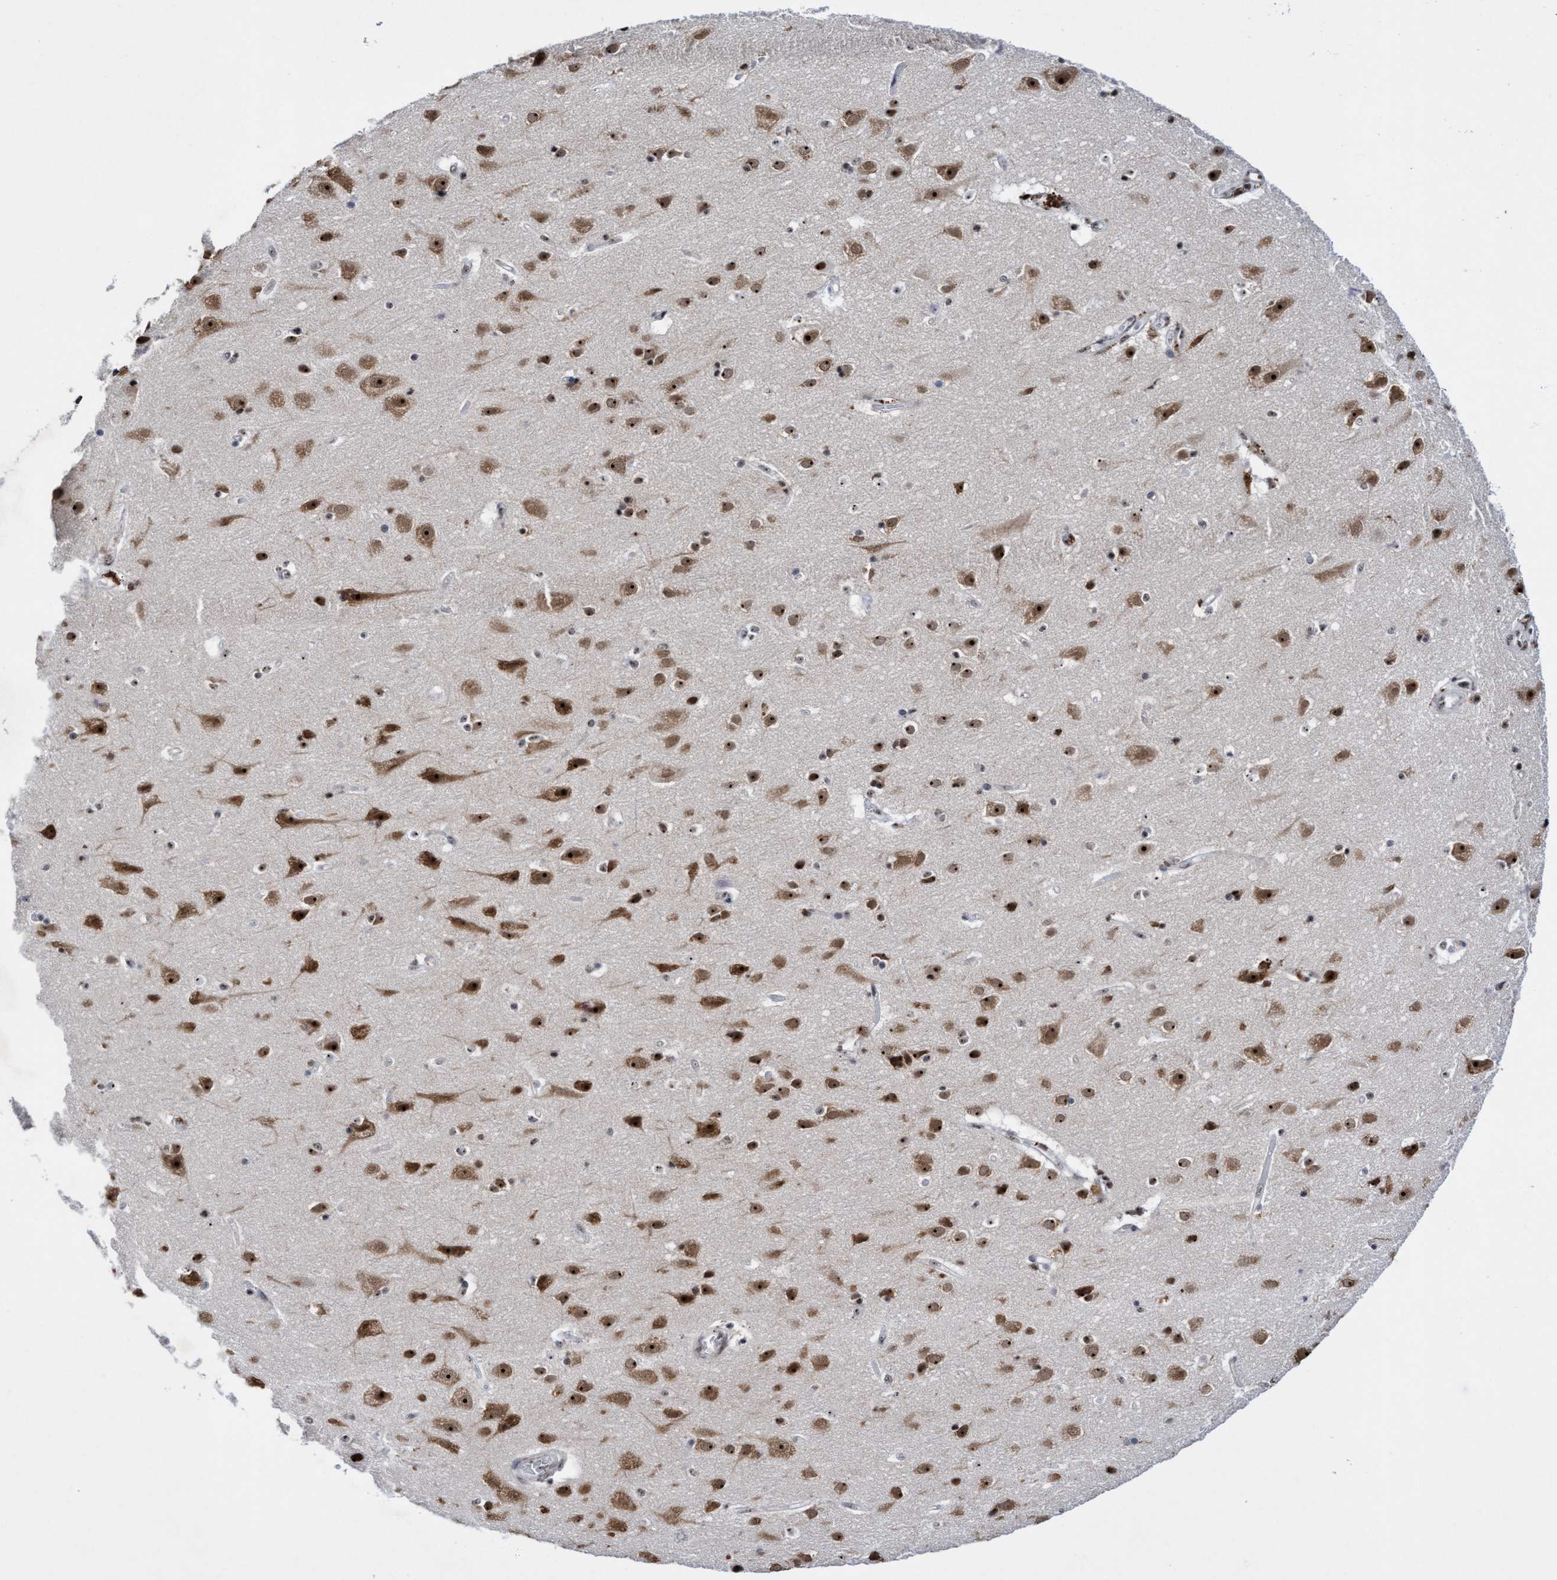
{"staining": {"intensity": "strong", "quantity": ">75%", "location": "nuclear"}, "tissue": "cerebral cortex", "cell_type": "Endothelial cells", "image_type": "normal", "snomed": [{"axis": "morphology", "description": "Normal tissue, NOS"}, {"axis": "topography", "description": "Cerebral cortex"}], "caption": "A brown stain labels strong nuclear staining of a protein in endothelial cells of unremarkable cerebral cortex. The protein is shown in brown color, while the nuclei are stained blue.", "gene": "EFCAB10", "patient": {"sex": "male", "age": 54}}